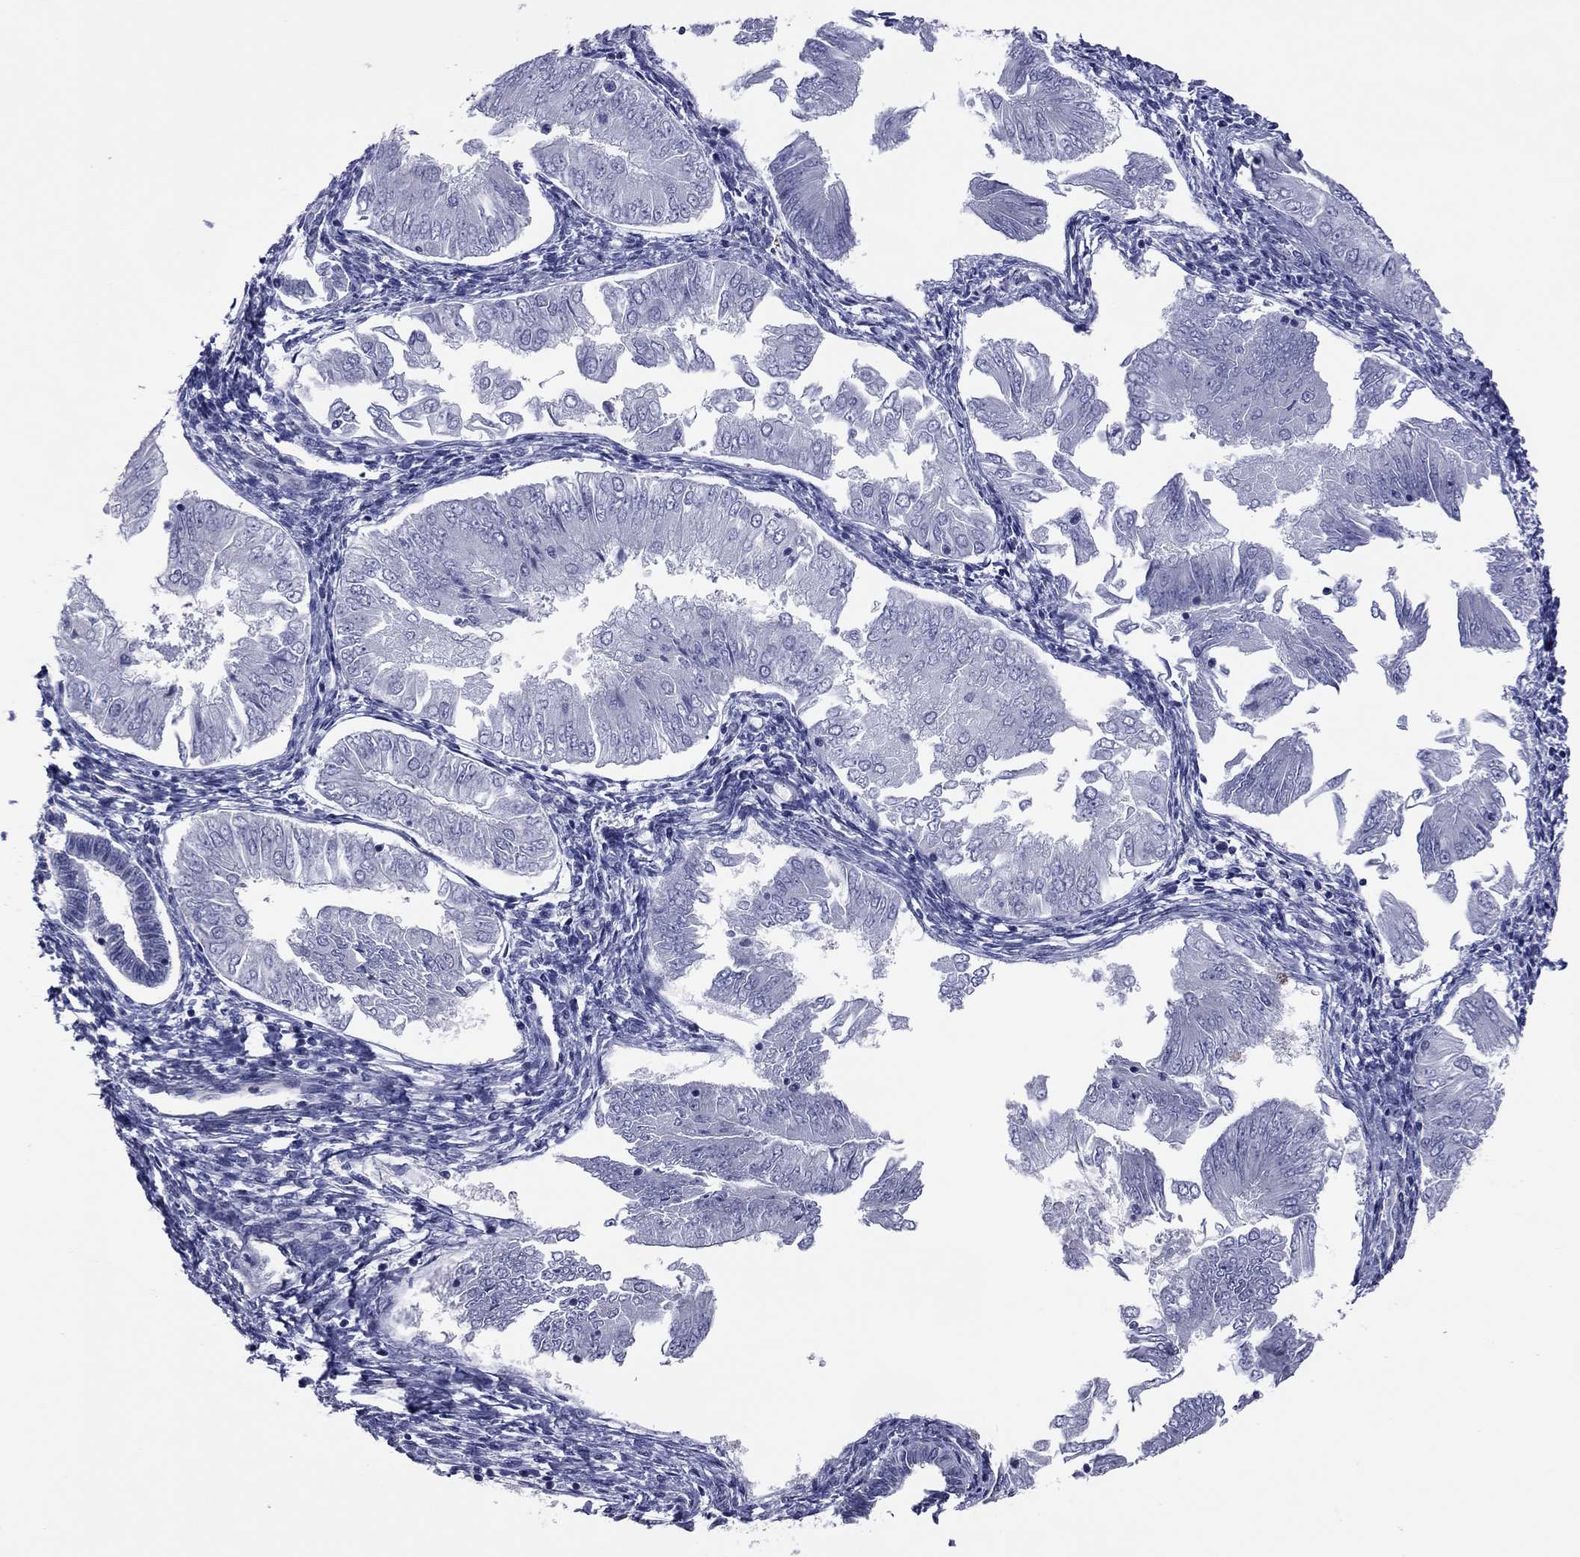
{"staining": {"intensity": "negative", "quantity": "none", "location": "none"}, "tissue": "endometrial cancer", "cell_type": "Tumor cells", "image_type": "cancer", "snomed": [{"axis": "morphology", "description": "Adenocarcinoma, NOS"}, {"axis": "topography", "description": "Endometrium"}], "caption": "Tumor cells are negative for protein expression in human endometrial cancer (adenocarcinoma).", "gene": "POU5F2", "patient": {"sex": "female", "age": 53}}